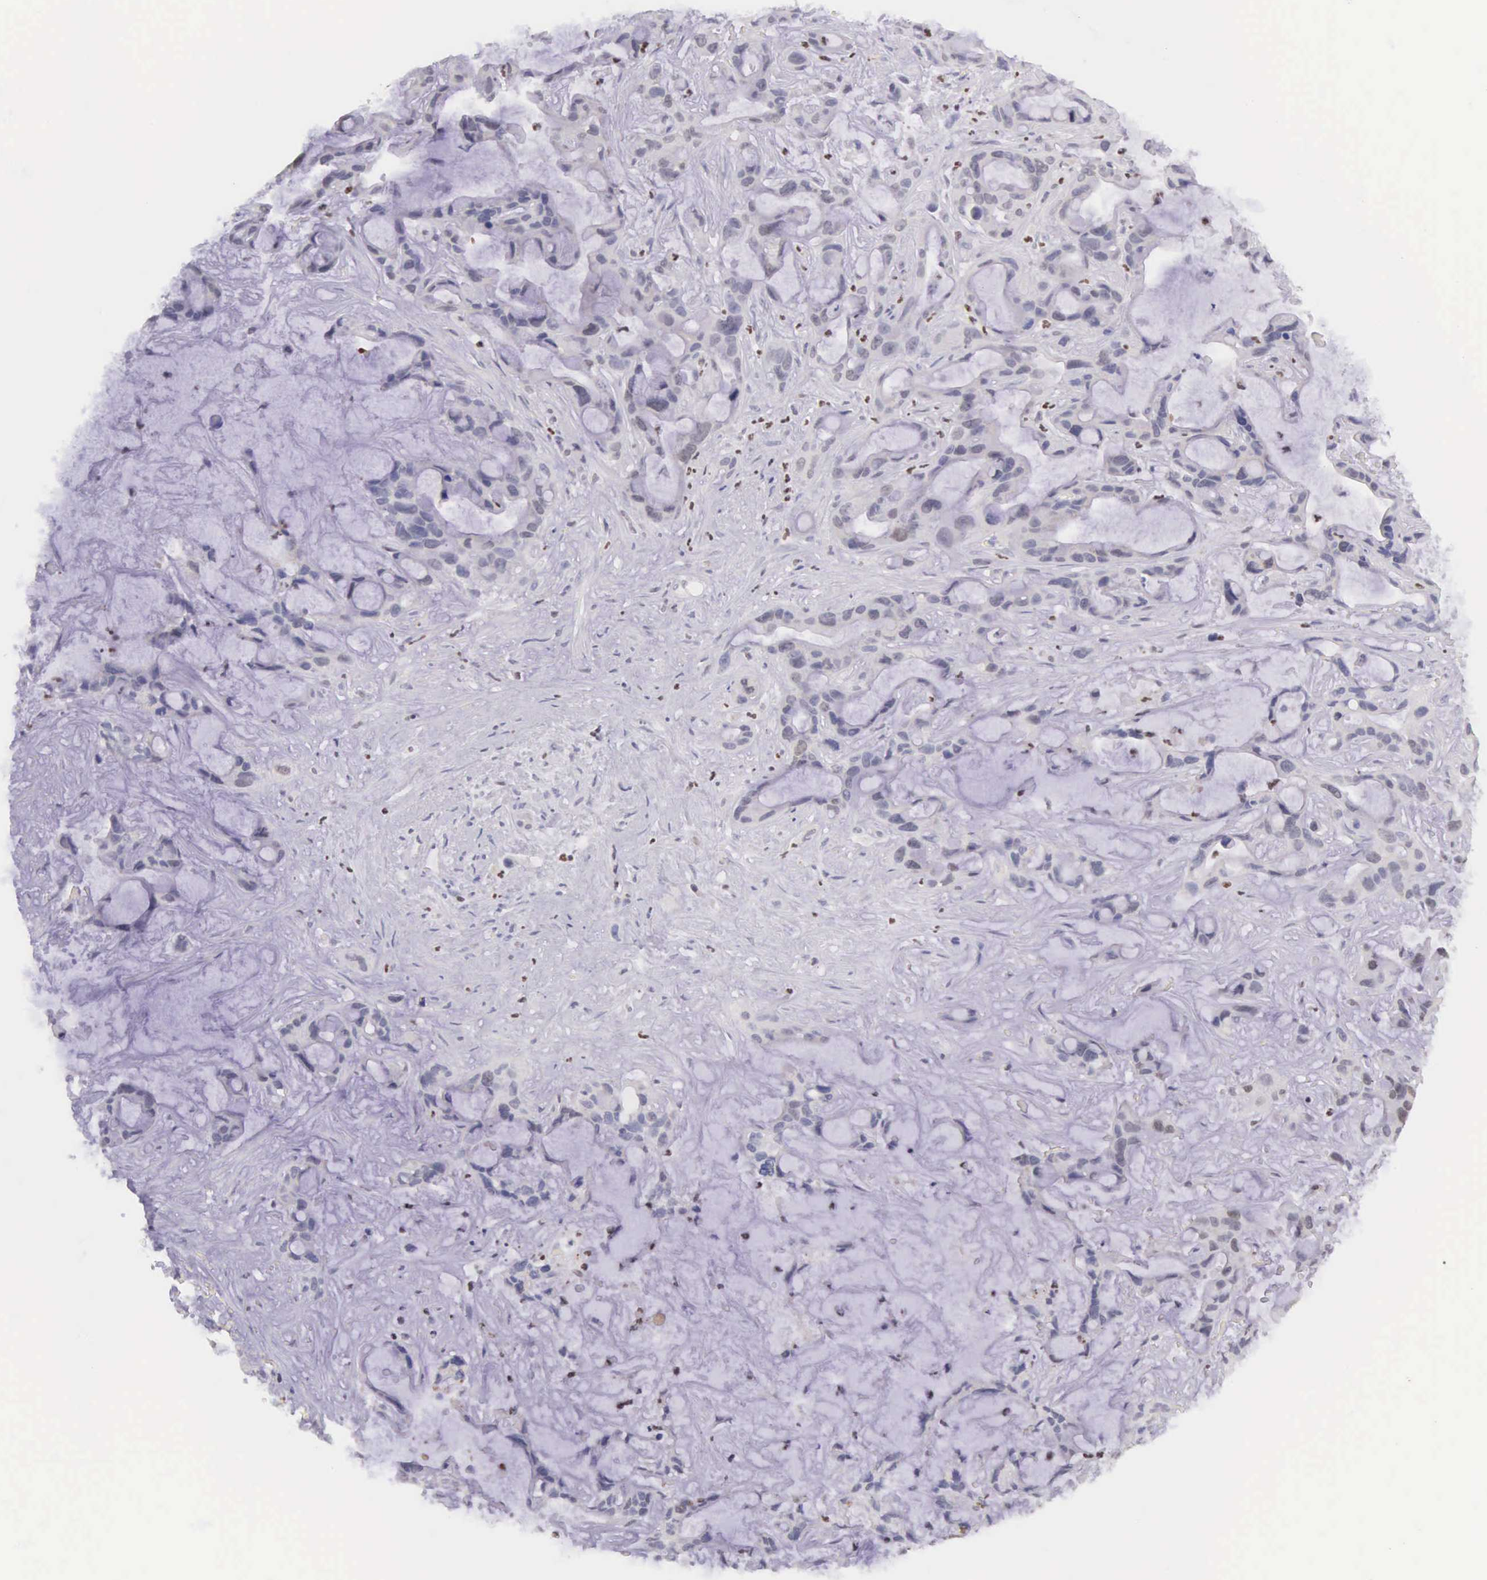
{"staining": {"intensity": "moderate", "quantity": "25%-75%", "location": "nuclear"}, "tissue": "liver cancer", "cell_type": "Tumor cells", "image_type": "cancer", "snomed": [{"axis": "morphology", "description": "Cholangiocarcinoma"}, {"axis": "topography", "description": "Liver"}], "caption": "About 25%-75% of tumor cells in liver cancer (cholangiocarcinoma) demonstrate moderate nuclear protein staining as visualized by brown immunohistochemical staining.", "gene": "VRK1", "patient": {"sex": "female", "age": 65}}